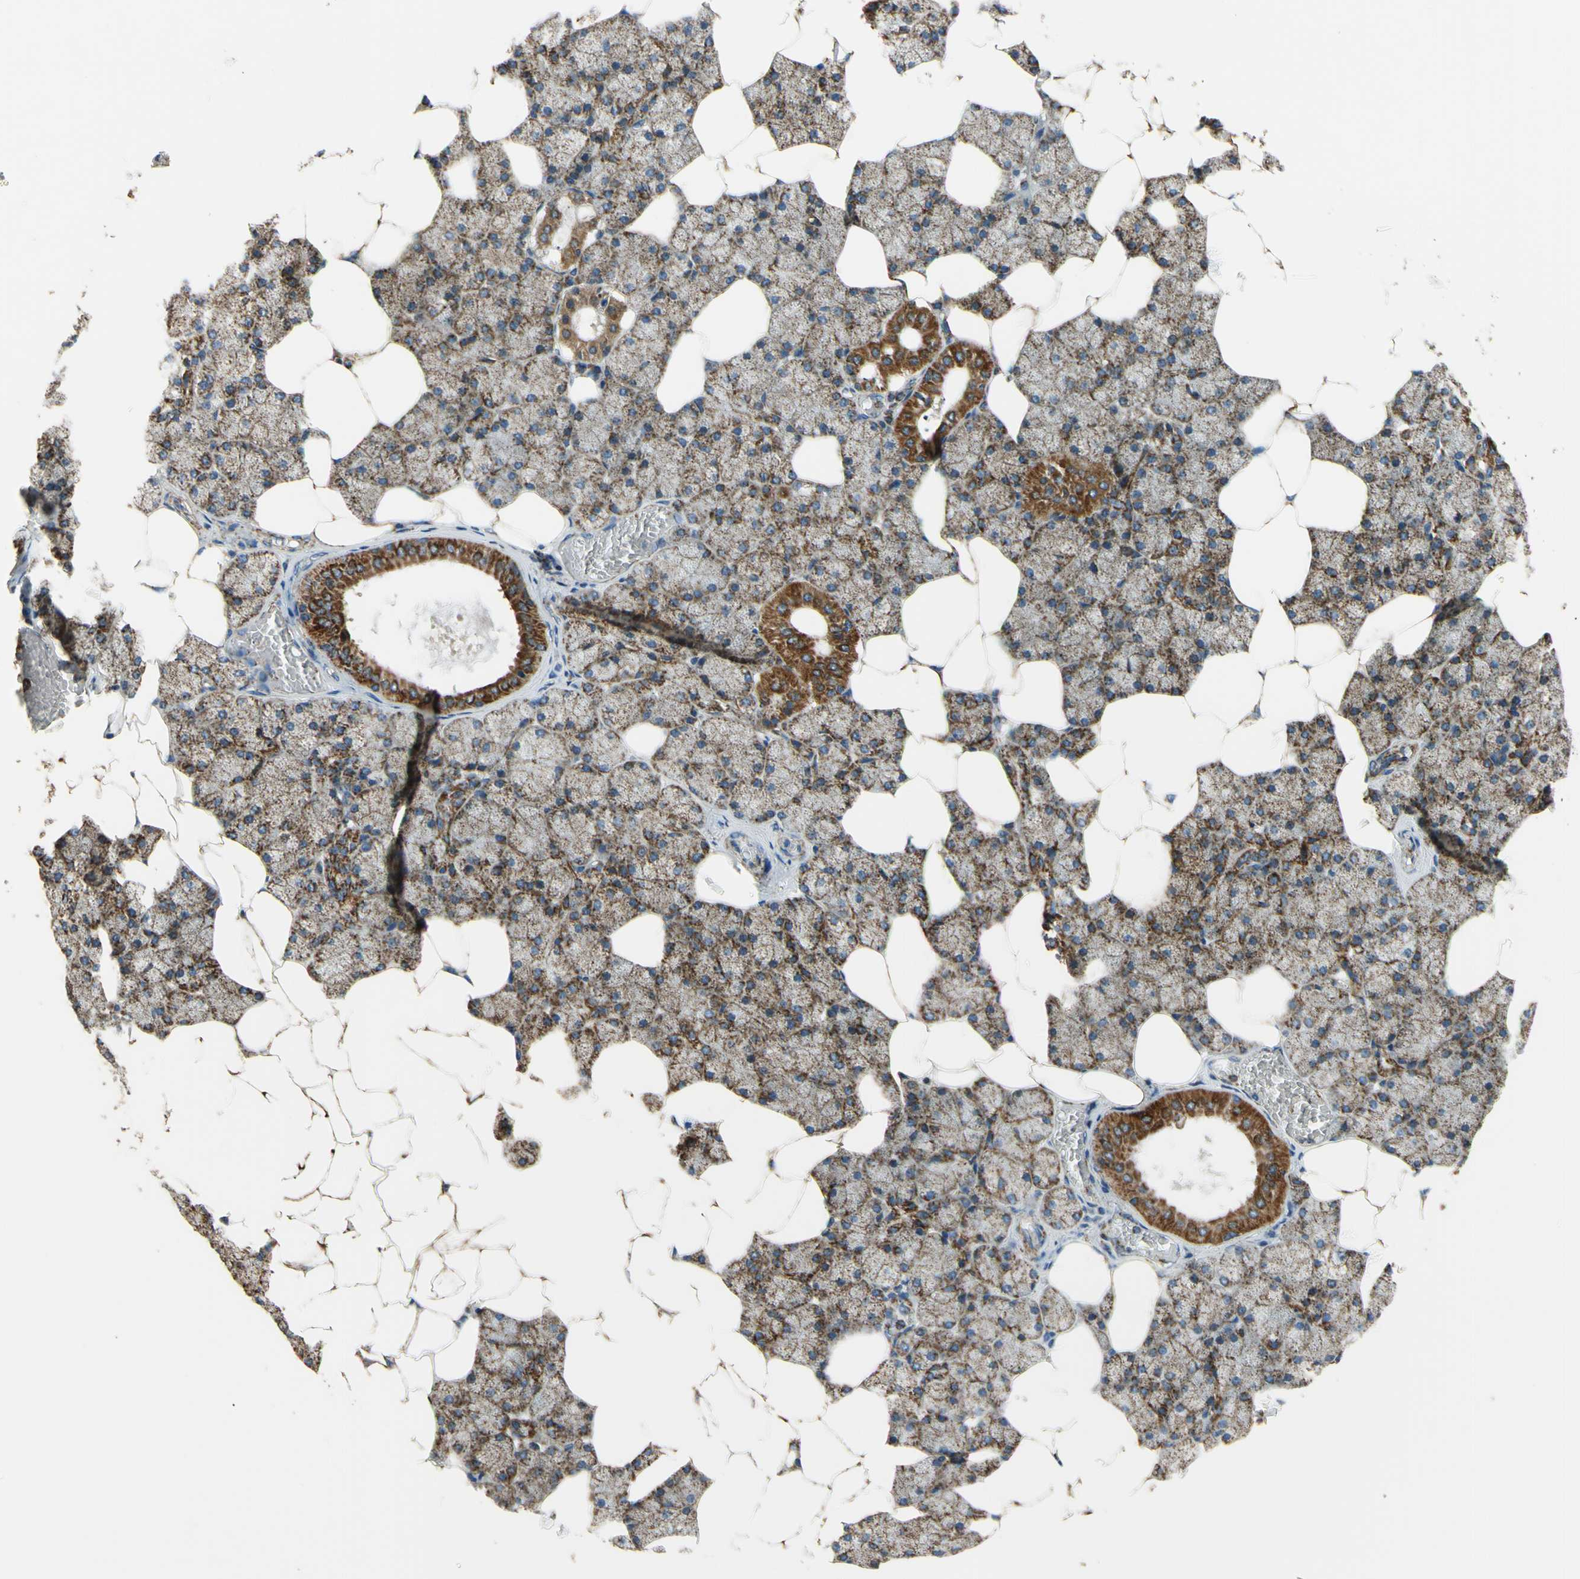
{"staining": {"intensity": "strong", "quantity": ">75%", "location": "cytoplasmic/membranous"}, "tissue": "salivary gland", "cell_type": "Glandular cells", "image_type": "normal", "snomed": [{"axis": "morphology", "description": "Normal tissue, NOS"}, {"axis": "topography", "description": "Salivary gland"}], "caption": "Protein staining by immunohistochemistry exhibits strong cytoplasmic/membranous positivity in approximately >75% of glandular cells in normal salivary gland.", "gene": "MAVS", "patient": {"sex": "male", "age": 62}}